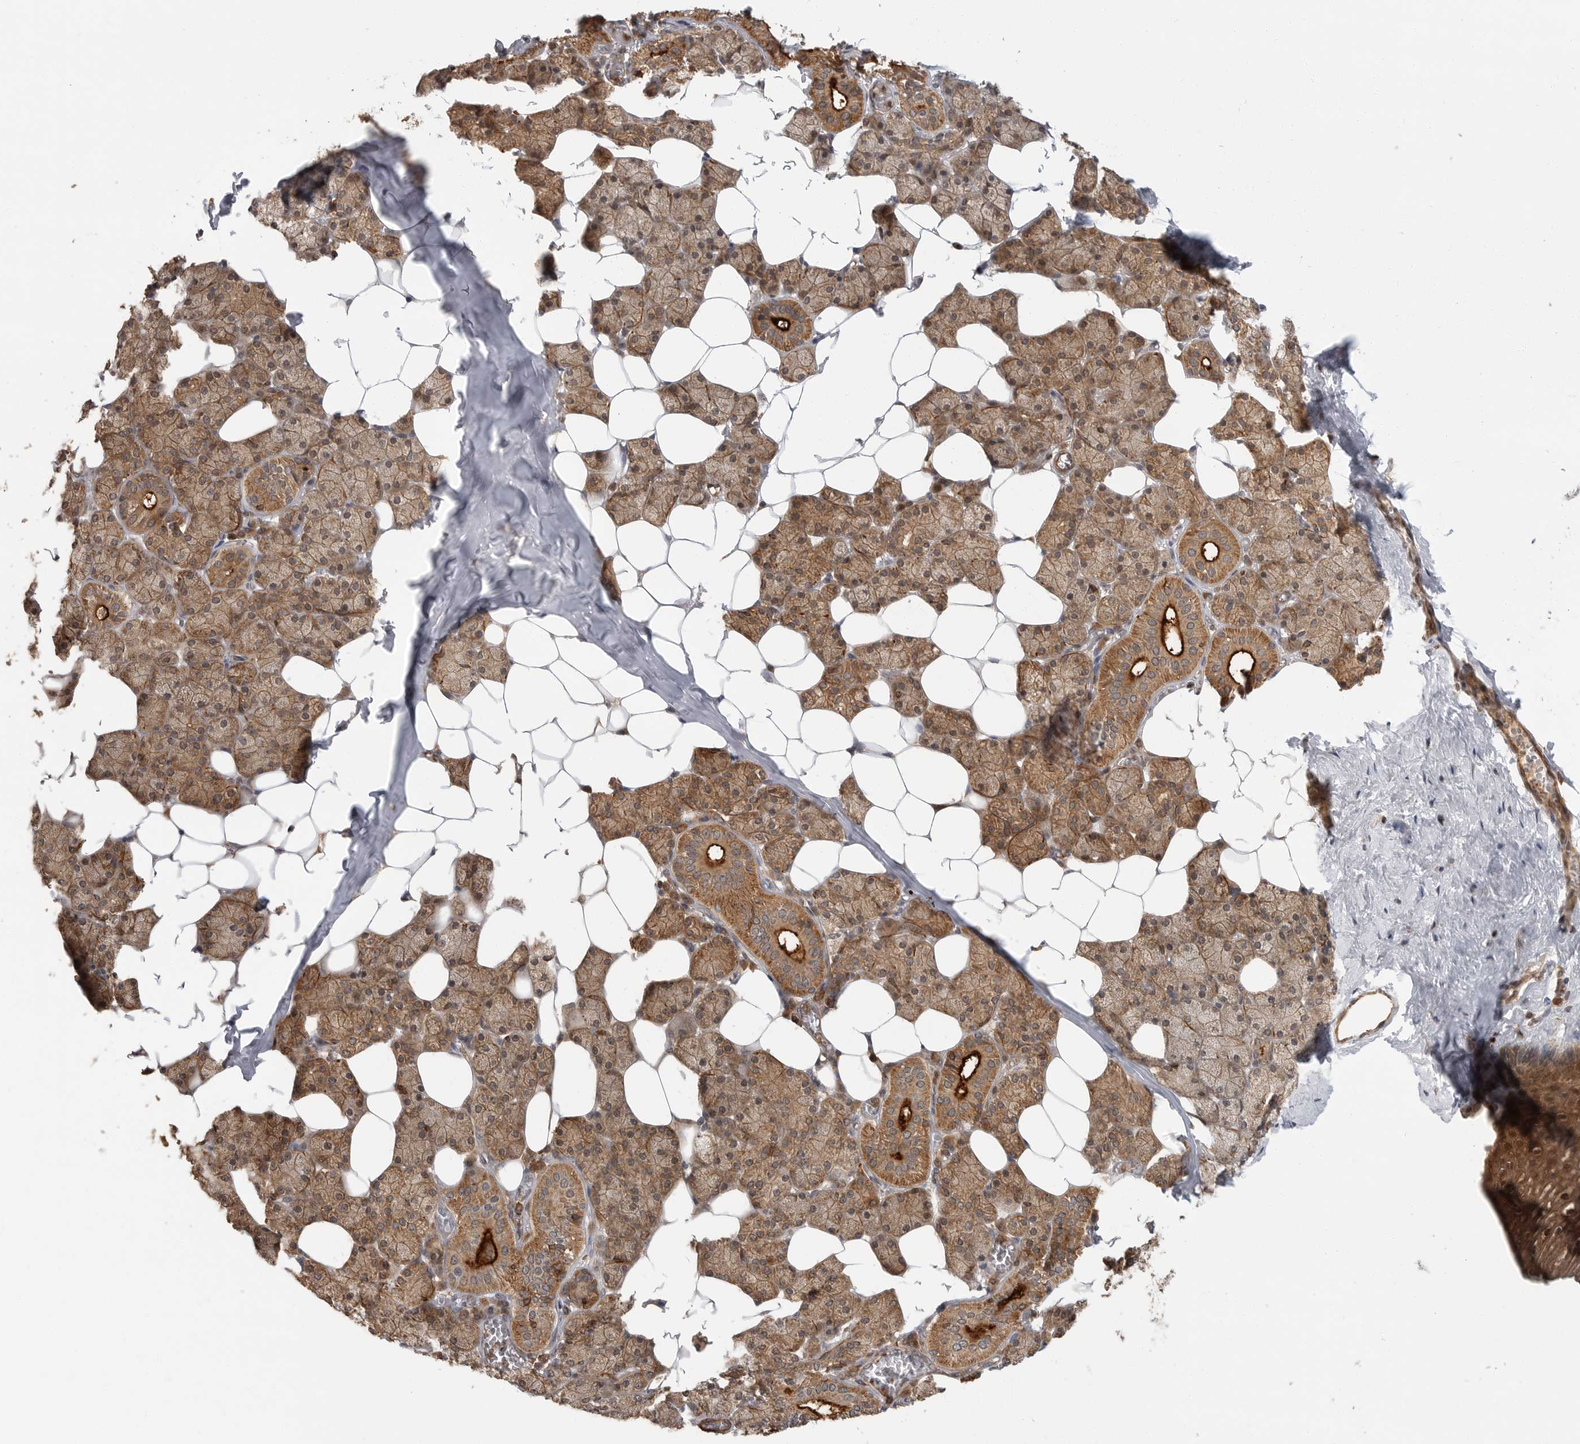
{"staining": {"intensity": "moderate", "quantity": ">75%", "location": "cytoplasmic/membranous"}, "tissue": "salivary gland", "cell_type": "Glandular cells", "image_type": "normal", "snomed": [{"axis": "morphology", "description": "Normal tissue, NOS"}, {"axis": "topography", "description": "Salivary gland"}], "caption": "Immunohistochemical staining of unremarkable salivary gland displays moderate cytoplasmic/membranous protein positivity in about >75% of glandular cells.", "gene": "ERN1", "patient": {"sex": "female", "age": 33}}